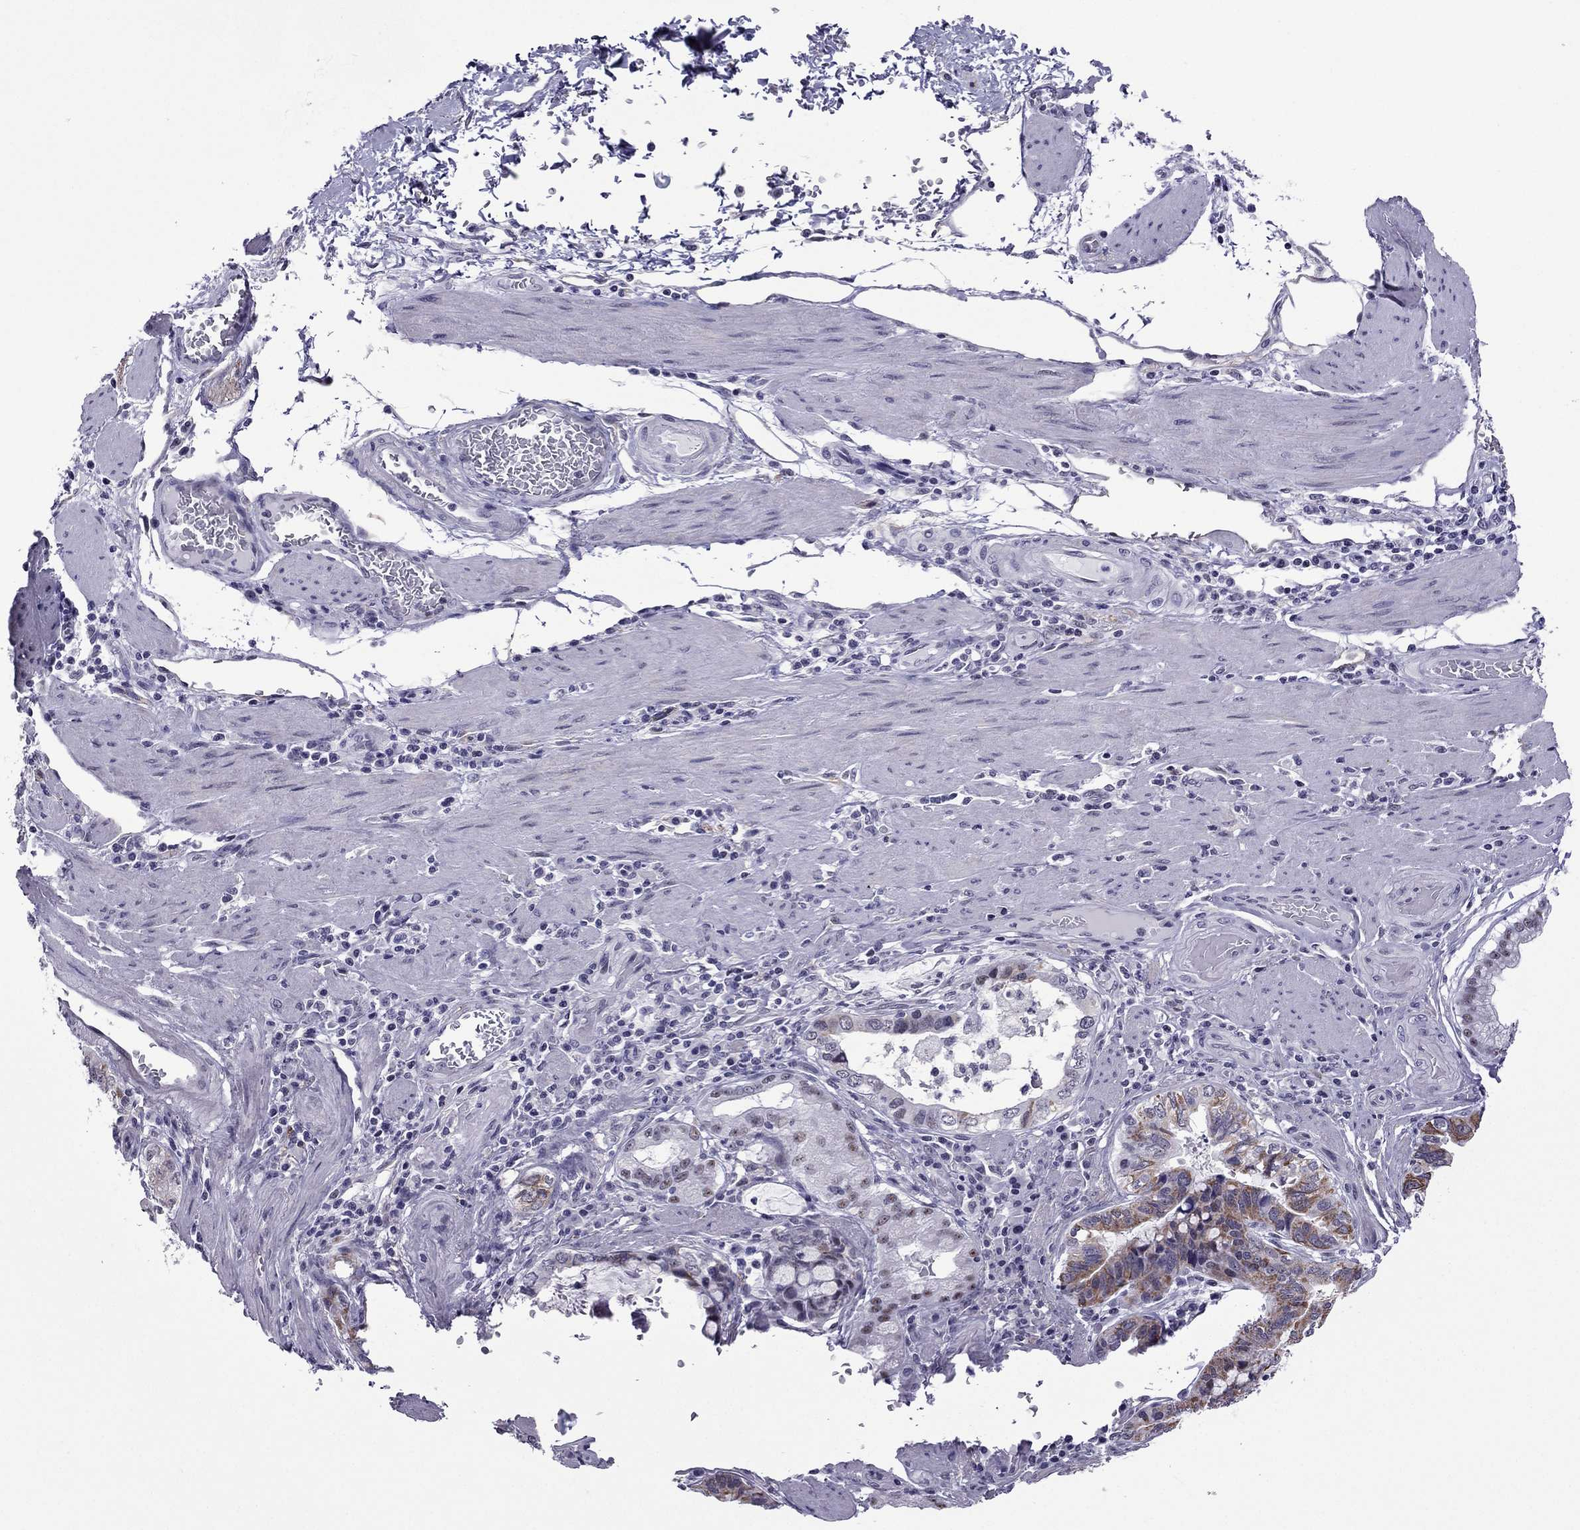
{"staining": {"intensity": "negative", "quantity": "none", "location": "none"}, "tissue": "stomach cancer", "cell_type": "Tumor cells", "image_type": "cancer", "snomed": [{"axis": "morphology", "description": "Adenocarcinoma, NOS"}, {"axis": "topography", "description": "Stomach, lower"}], "caption": "Immunohistochemical staining of stomach cancer (adenocarcinoma) reveals no significant expression in tumor cells.", "gene": "ZNF646", "patient": {"sex": "female", "age": 76}}